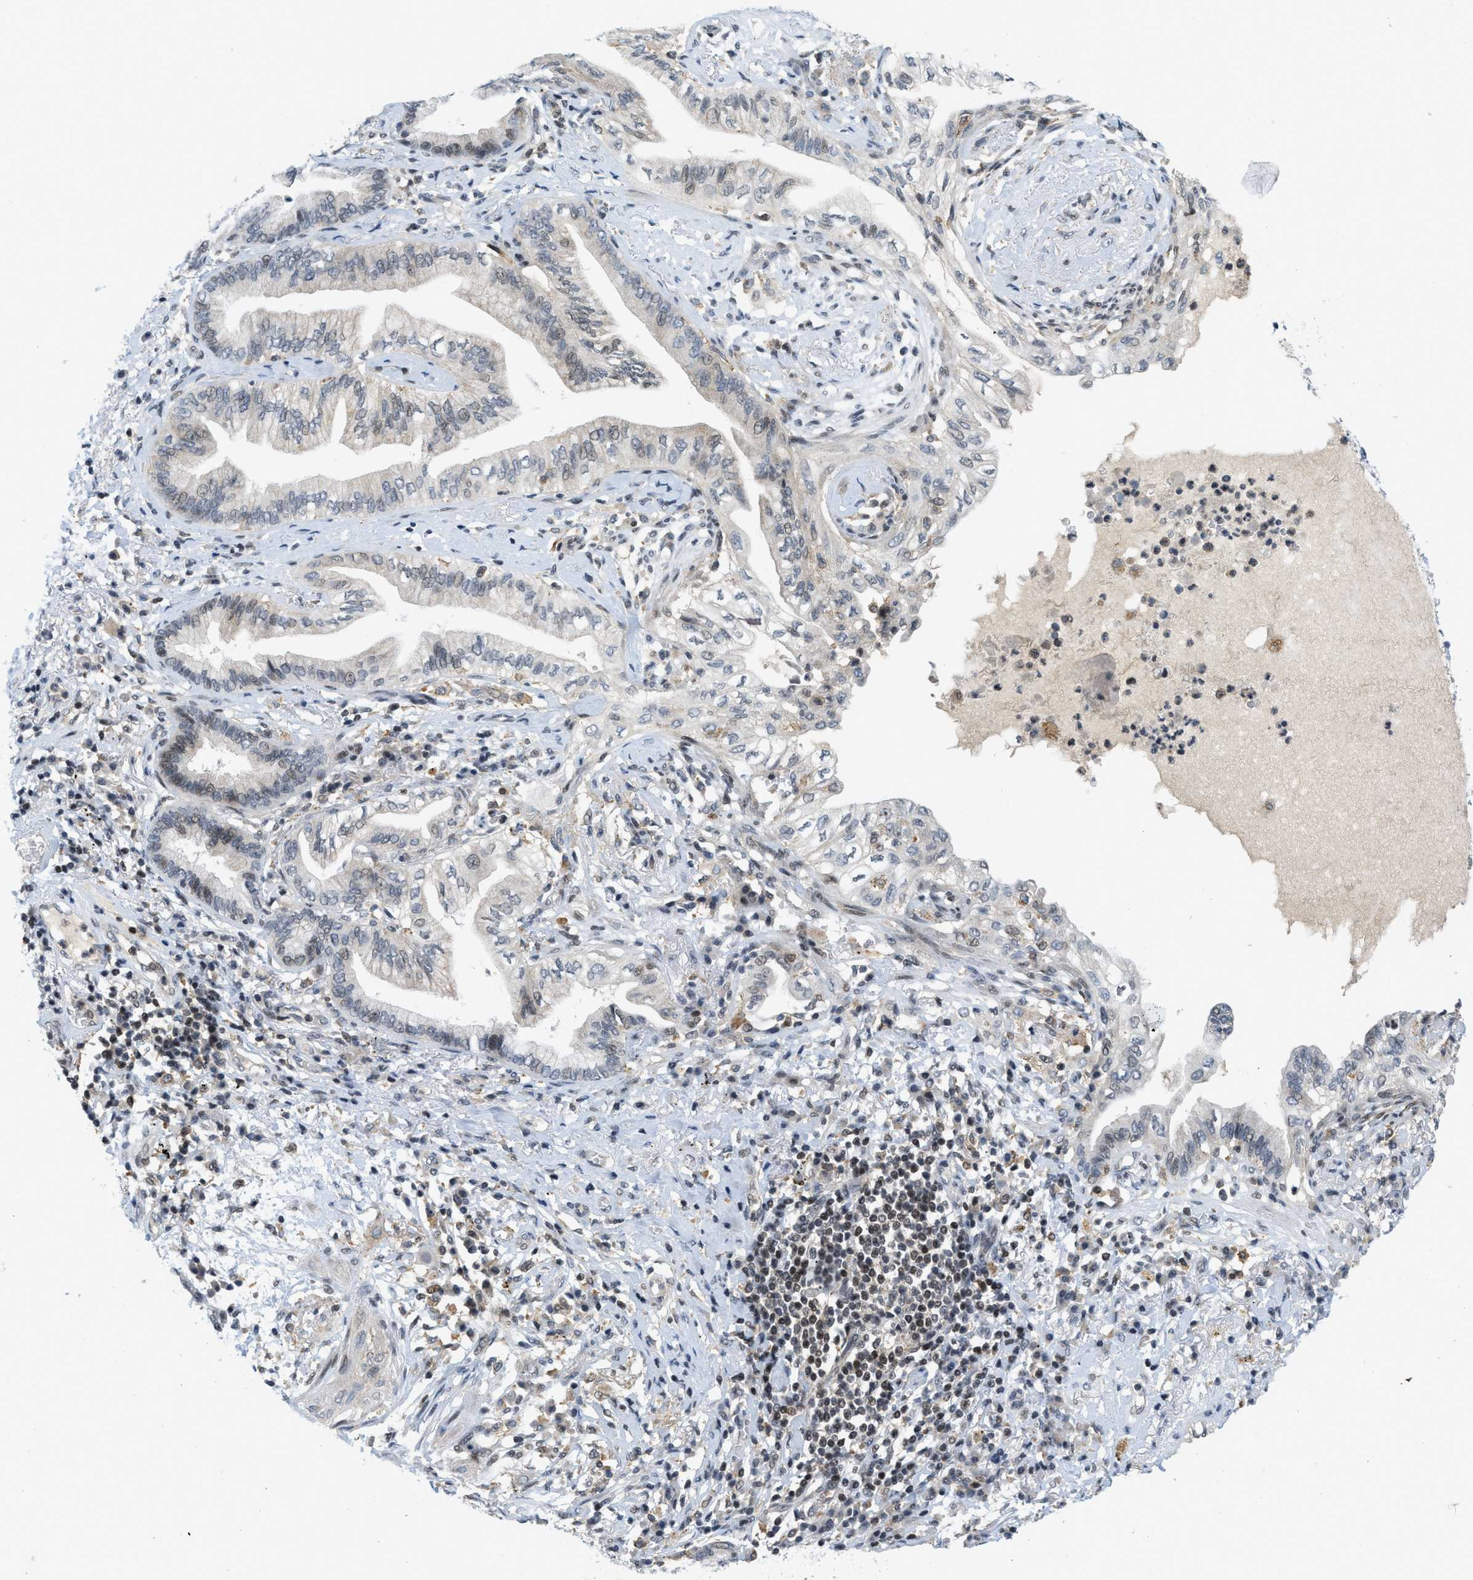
{"staining": {"intensity": "moderate", "quantity": "<25%", "location": "nuclear"}, "tissue": "lung cancer", "cell_type": "Tumor cells", "image_type": "cancer", "snomed": [{"axis": "morphology", "description": "Normal tissue, NOS"}, {"axis": "morphology", "description": "Adenocarcinoma, NOS"}, {"axis": "topography", "description": "Bronchus"}, {"axis": "topography", "description": "Lung"}], "caption": "Lung cancer (adenocarcinoma) stained for a protein (brown) displays moderate nuclear positive positivity in about <25% of tumor cells.", "gene": "ING1", "patient": {"sex": "female", "age": 70}}